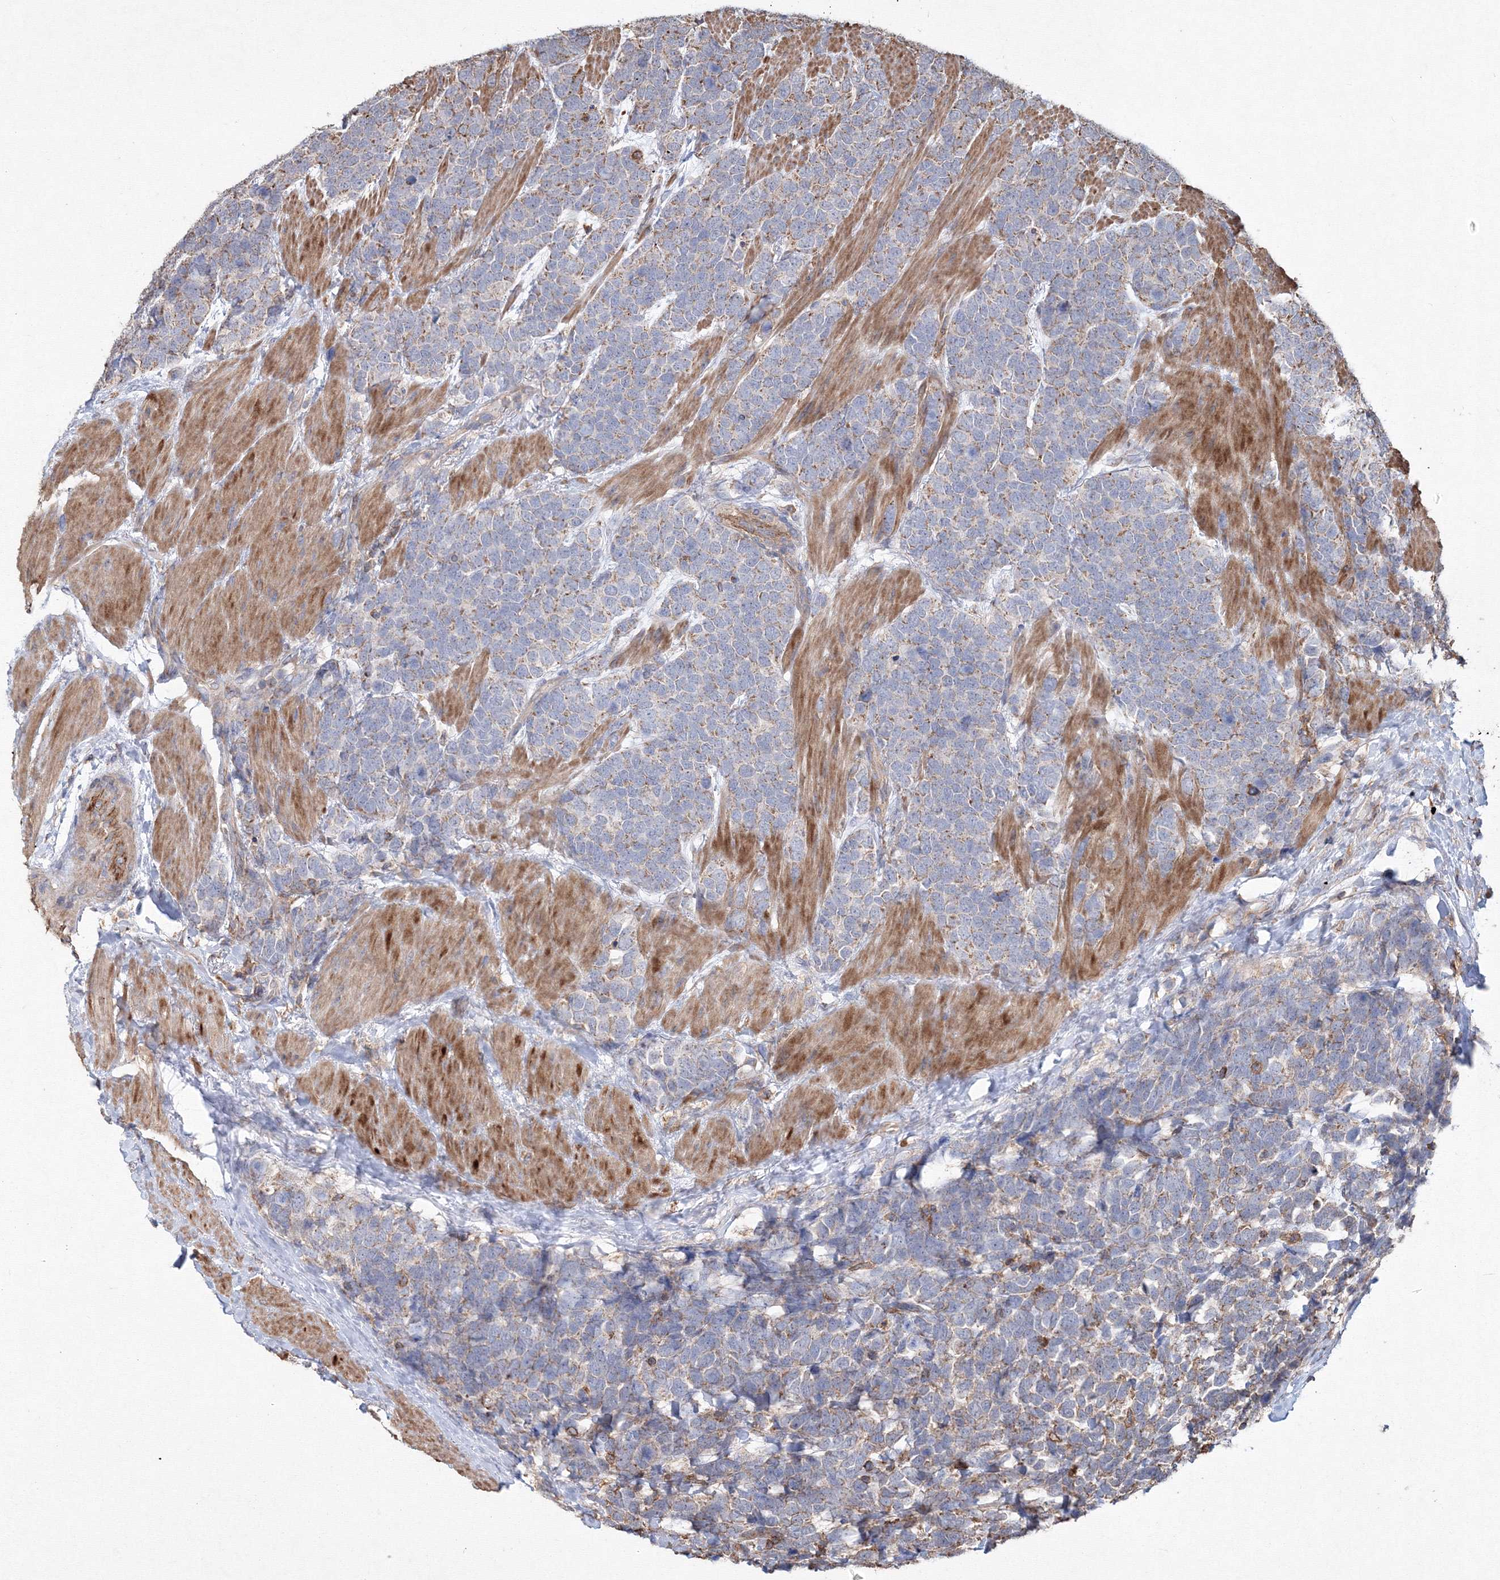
{"staining": {"intensity": "moderate", "quantity": "<25%", "location": "cytoplasmic/membranous"}, "tissue": "urothelial cancer", "cell_type": "Tumor cells", "image_type": "cancer", "snomed": [{"axis": "morphology", "description": "Urothelial carcinoma, High grade"}, {"axis": "topography", "description": "Urinary bladder"}], "caption": "Human urothelial cancer stained with a brown dye shows moderate cytoplasmic/membranous positive expression in about <25% of tumor cells.", "gene": "TMEM139", "patient": {"sex": "female", "age": 82}}